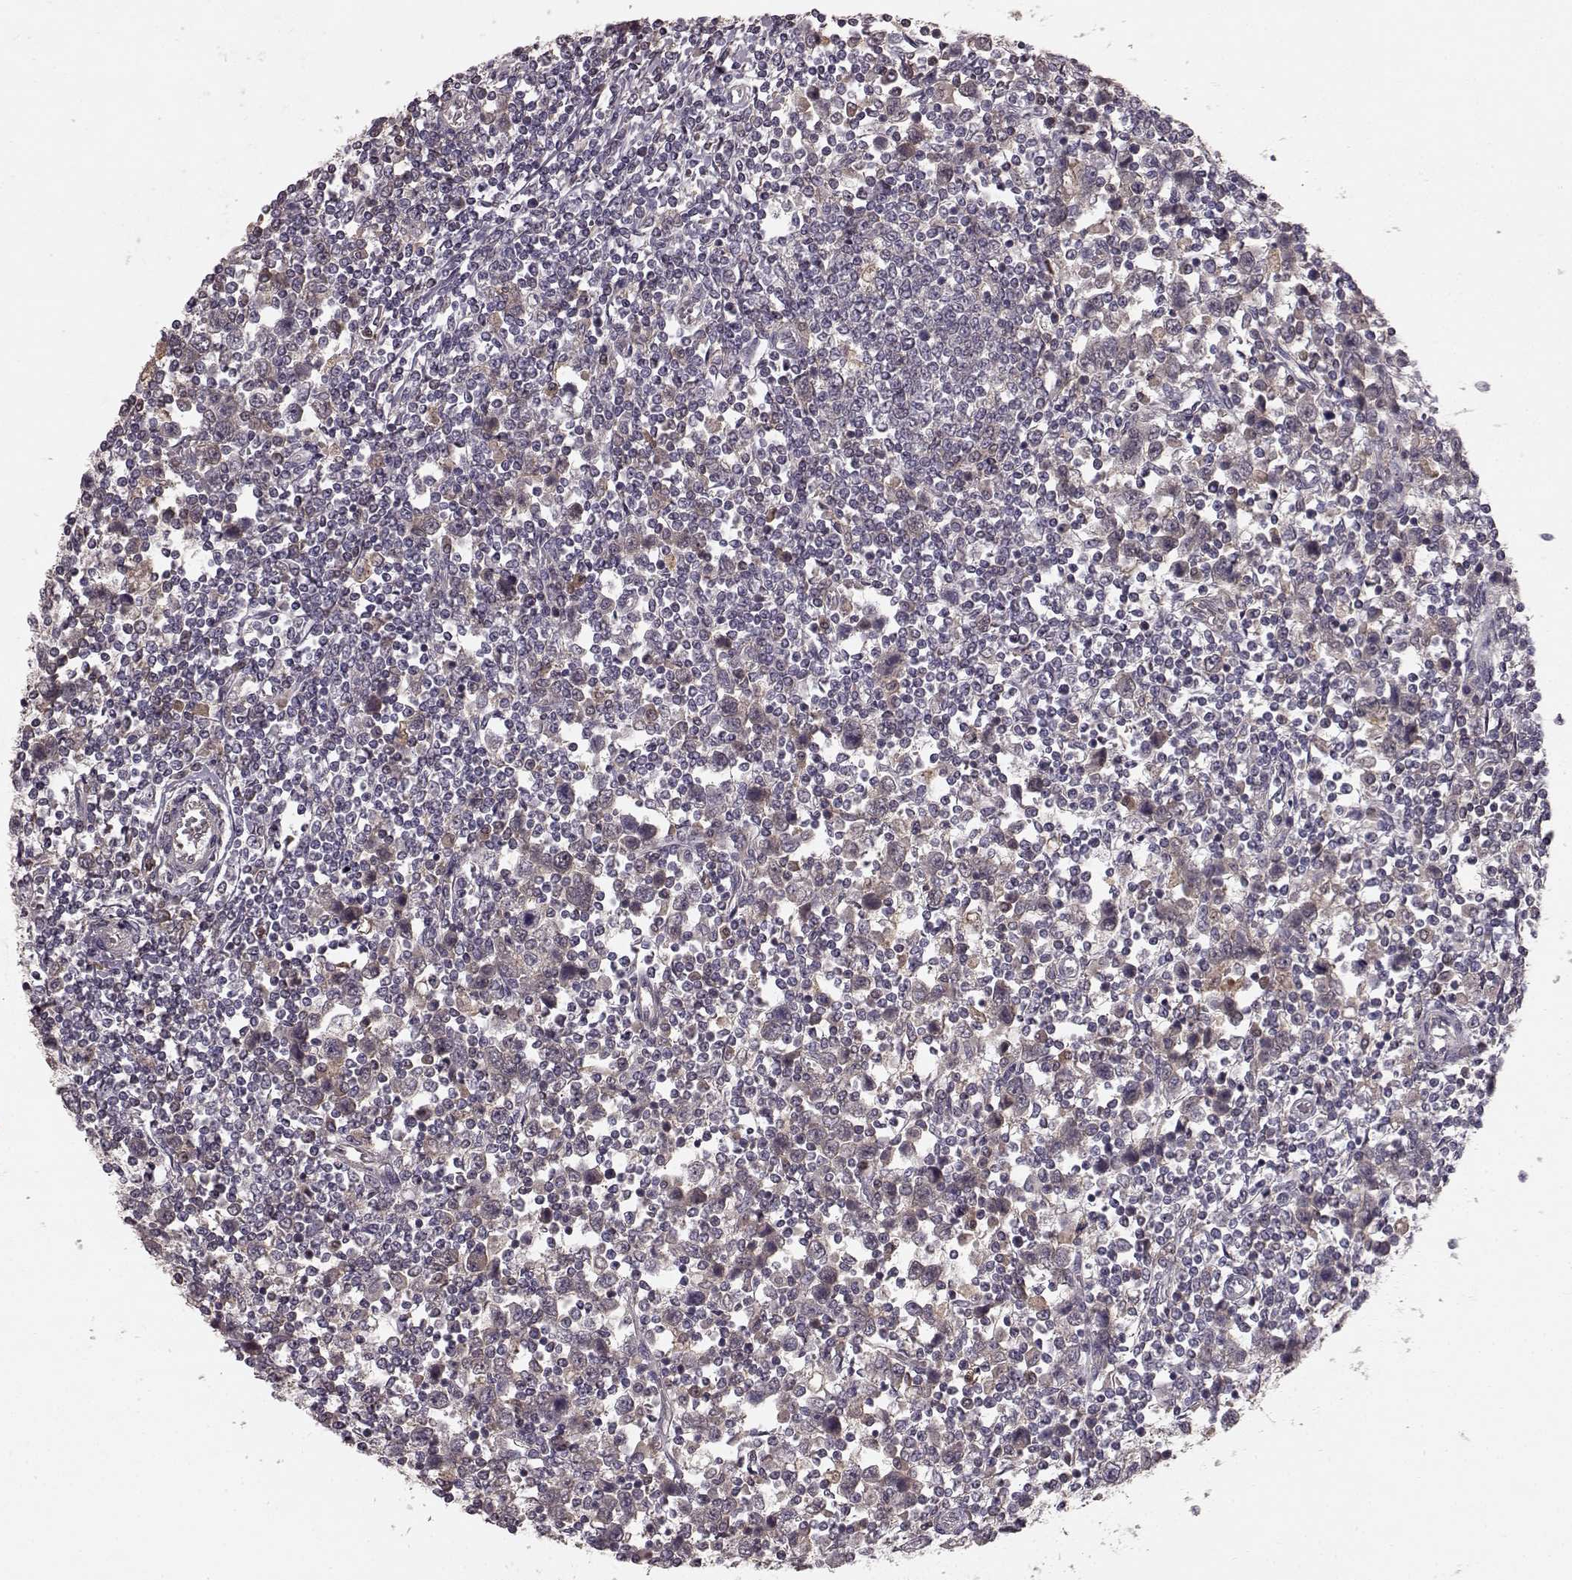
{"staining": {"intensity": "negative", "quantity": "none", "location": "none"}, "tissue": "testis cancer", "cell_type": "Tumor cells", "image_type": "cancer", "snomed": [{"axis": "morphology", "description": "Normal tissue, NOS"}, {"axis": "morphology", "description": "Seminoma, NOS"}, {"axis": "topography", "description": "Testis"}, {"axis": "topography", "description": "Epididymis"}], "caption": "Immunohistochemical staining of testis cancer (seminoma) displays no significant staining in tumor cells.", "gene": "SLC22A18", "patient": {"sex": "male", "age": 34}}